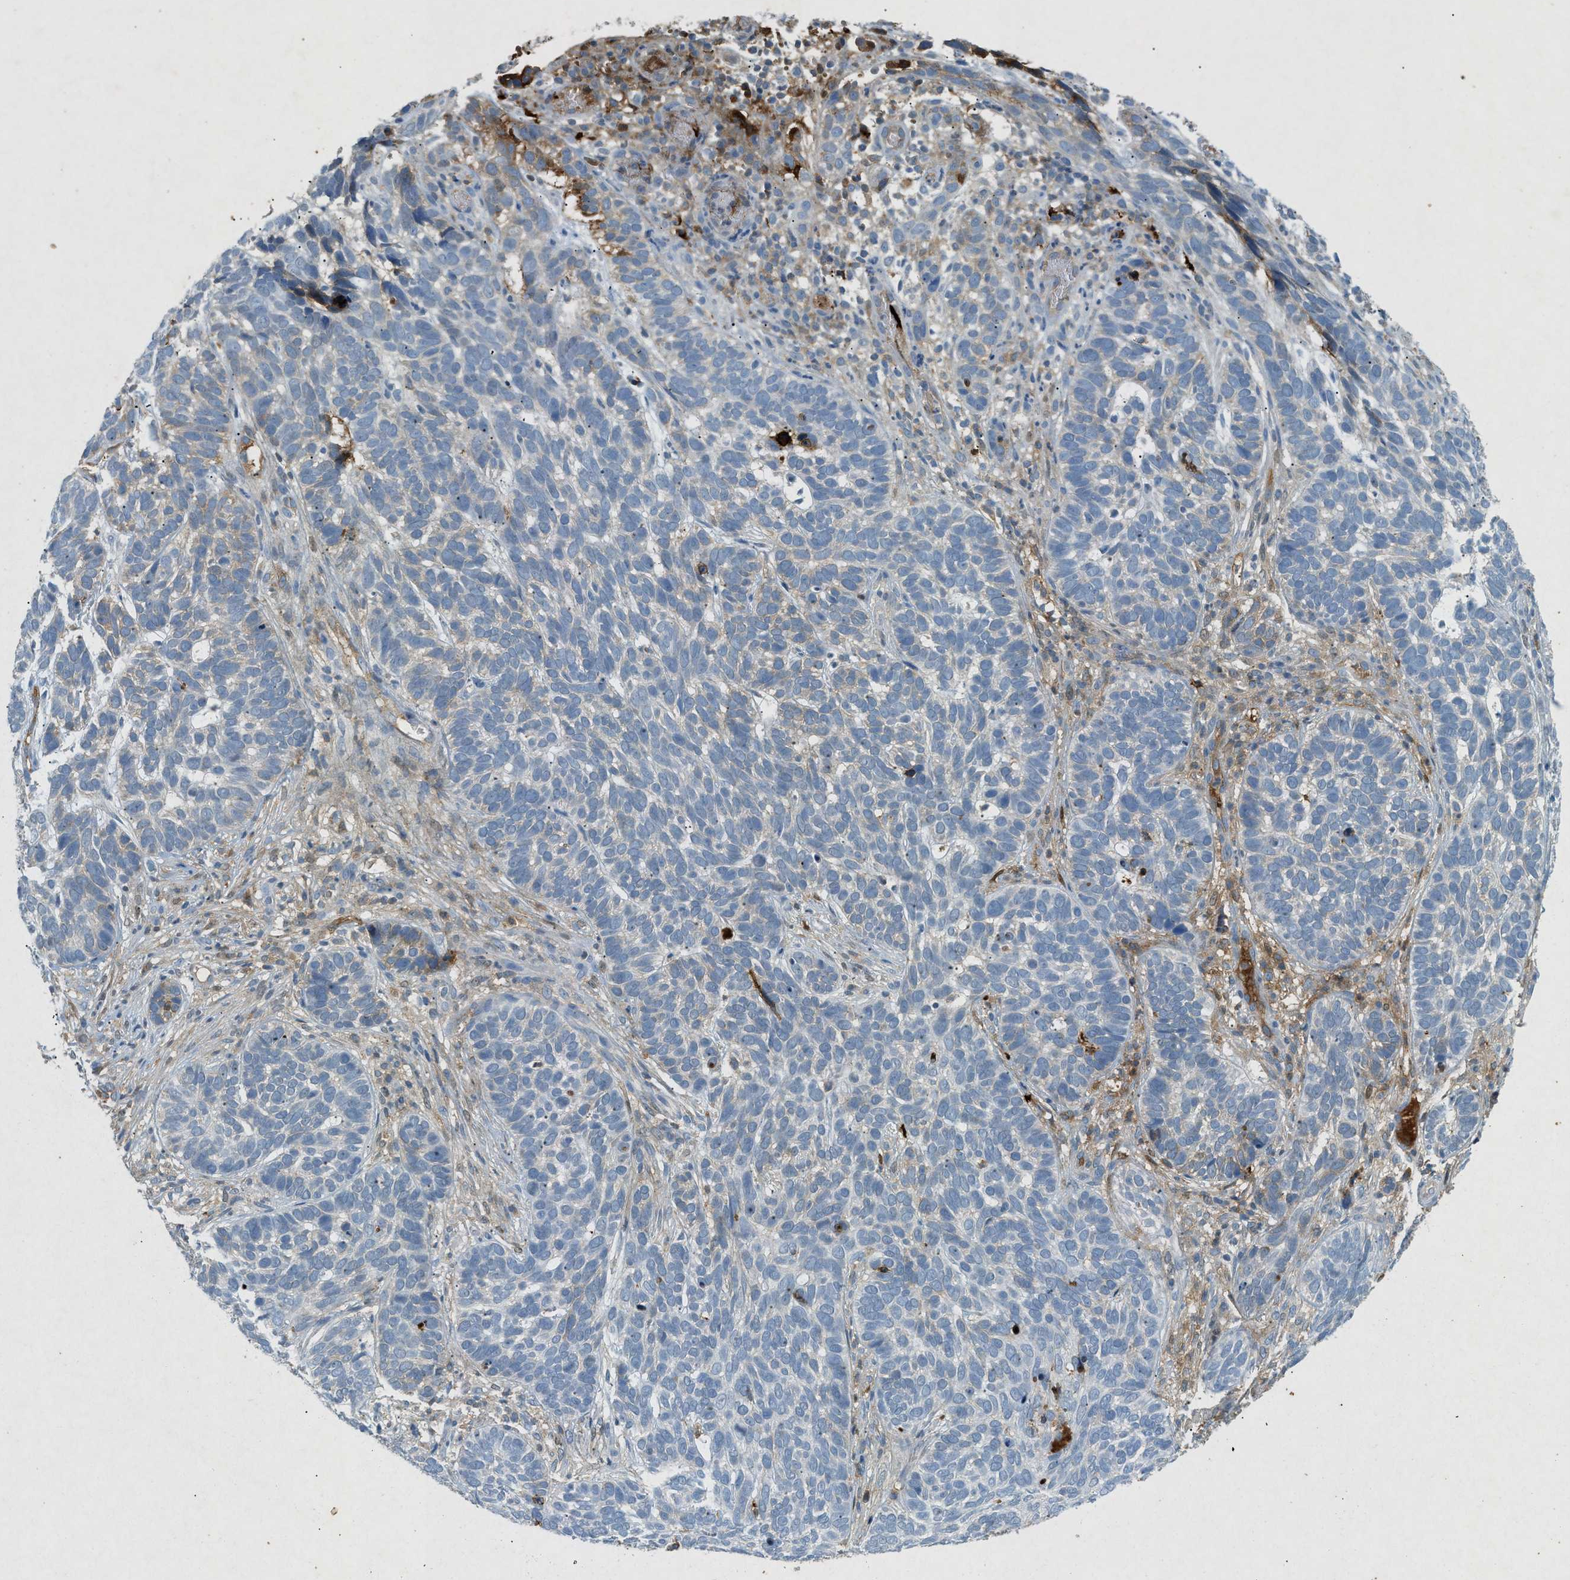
{"staining": {"intensity": "moderate", "quantity": "<25%", "location": "cytoplasmic/membranous"}, "tissue": "skin cancer", "cell_type": "Tumor cells", "image_type": "cancer", "snomed": [{"axis": "morphology", "description": "Basal cell carcinoma"}, {"axis": "topography", "description": "Skin"}], "caption": "Immunohistochemistry (IHC) of skin cancer (basal cell carcinoma) shows low levels of moderate cytoplasmic/membranous positivity in approximately <25% of tumor cells.", "gene": "F2", "patient": {"sex": "male", "age": 87}}